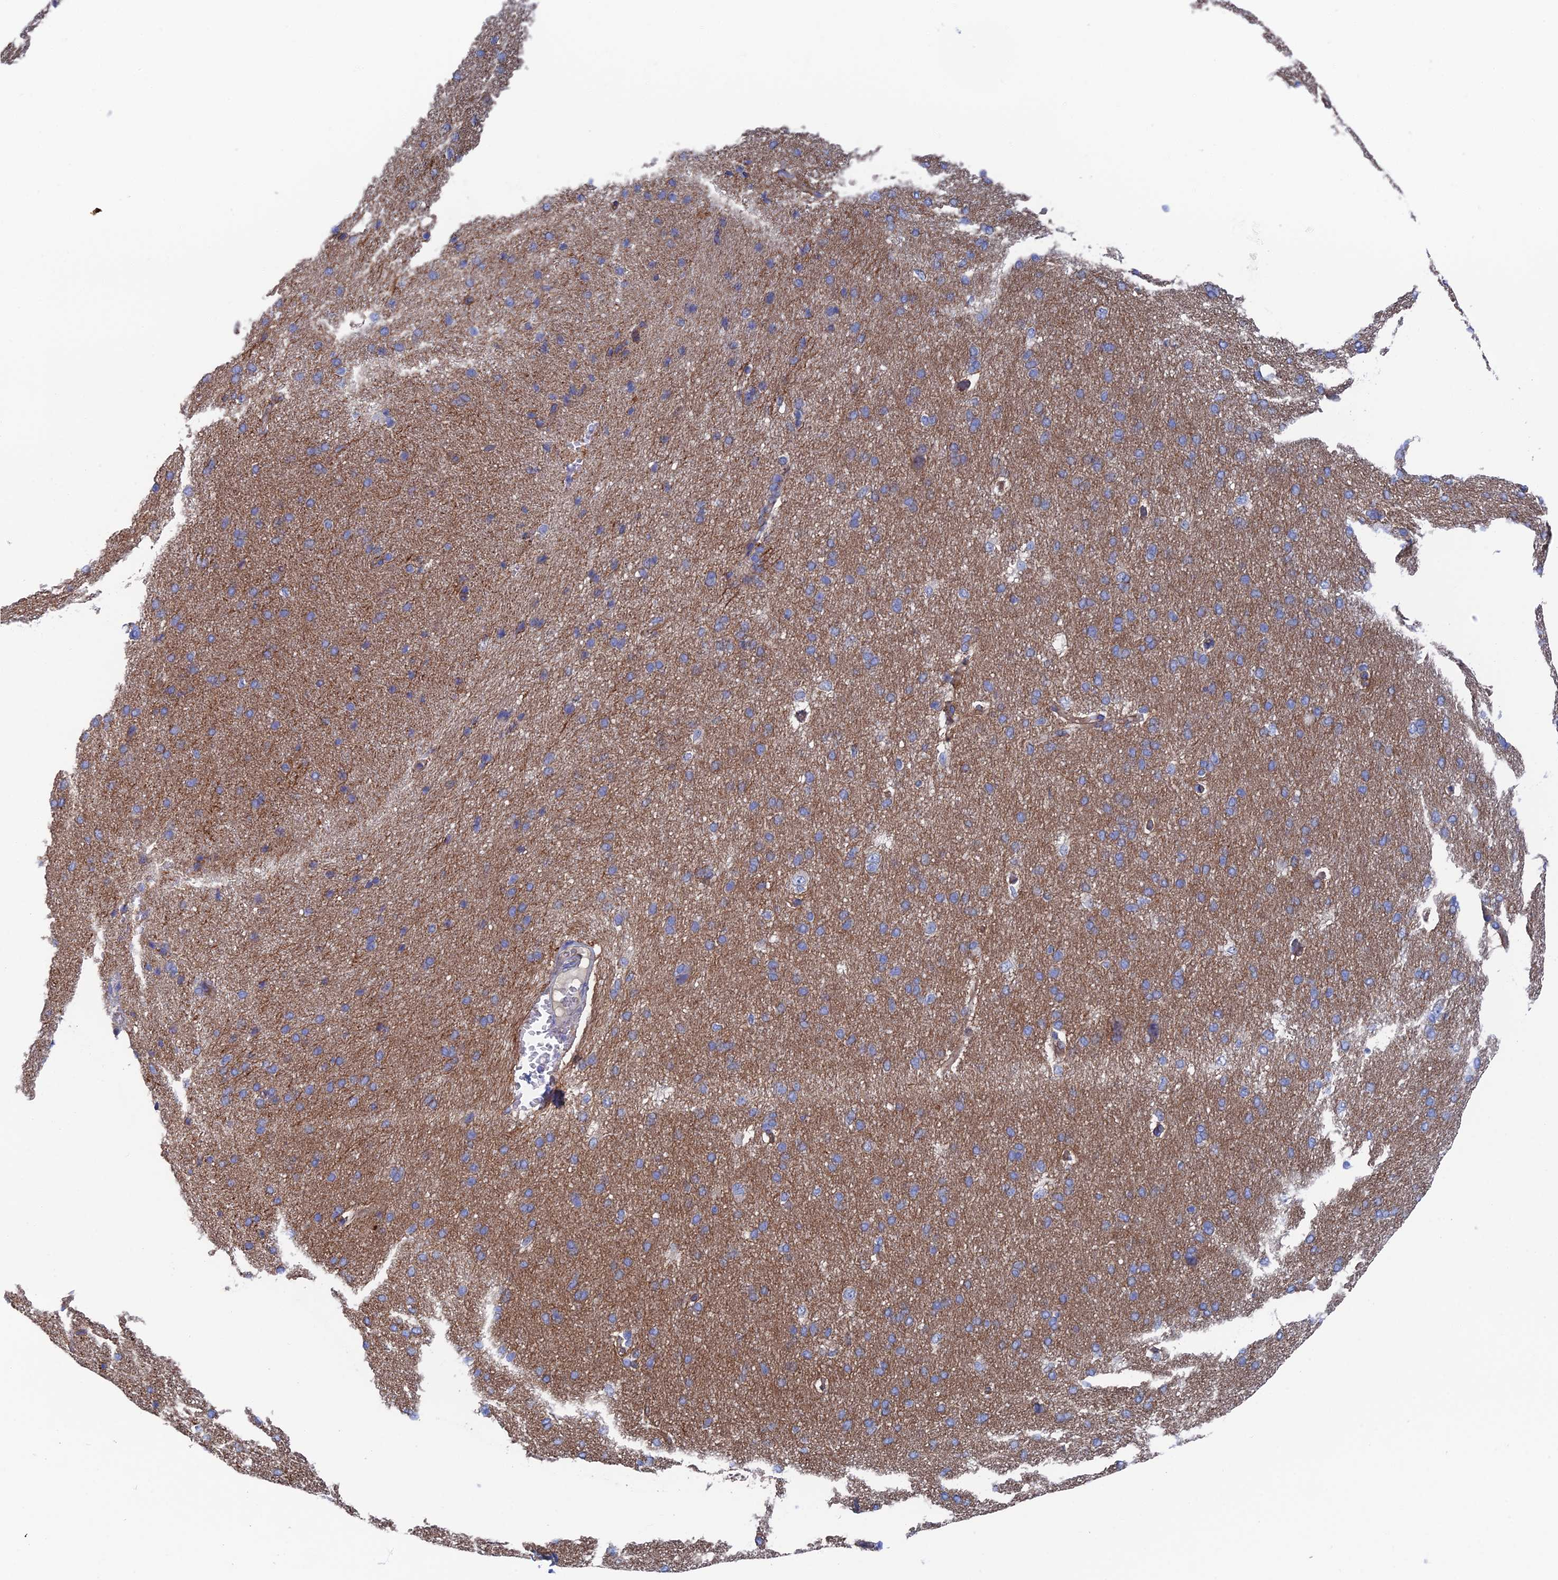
{"staining": {"intensity": "moderate", "quantity": "25%-75%", "location": "cytoplasmic/membranous"}, "tissue": "cerebral cortex", "cell_type": "Endothelial cells", "image_type": "normal", "snomed": [{"axis": "morphology", "description": "Normal tissue, NOS"}, {"axis": "topography", "description": "Cerebral cortex"}], "caption": "The photomicrograph shows staining of normal cerebral cortex, revealing moderate cytoplasmic/membranous protein expression (brown color) within endothelial cells.", "gene": "SNX11", "patient": {"sex": "male", "age": 62}}